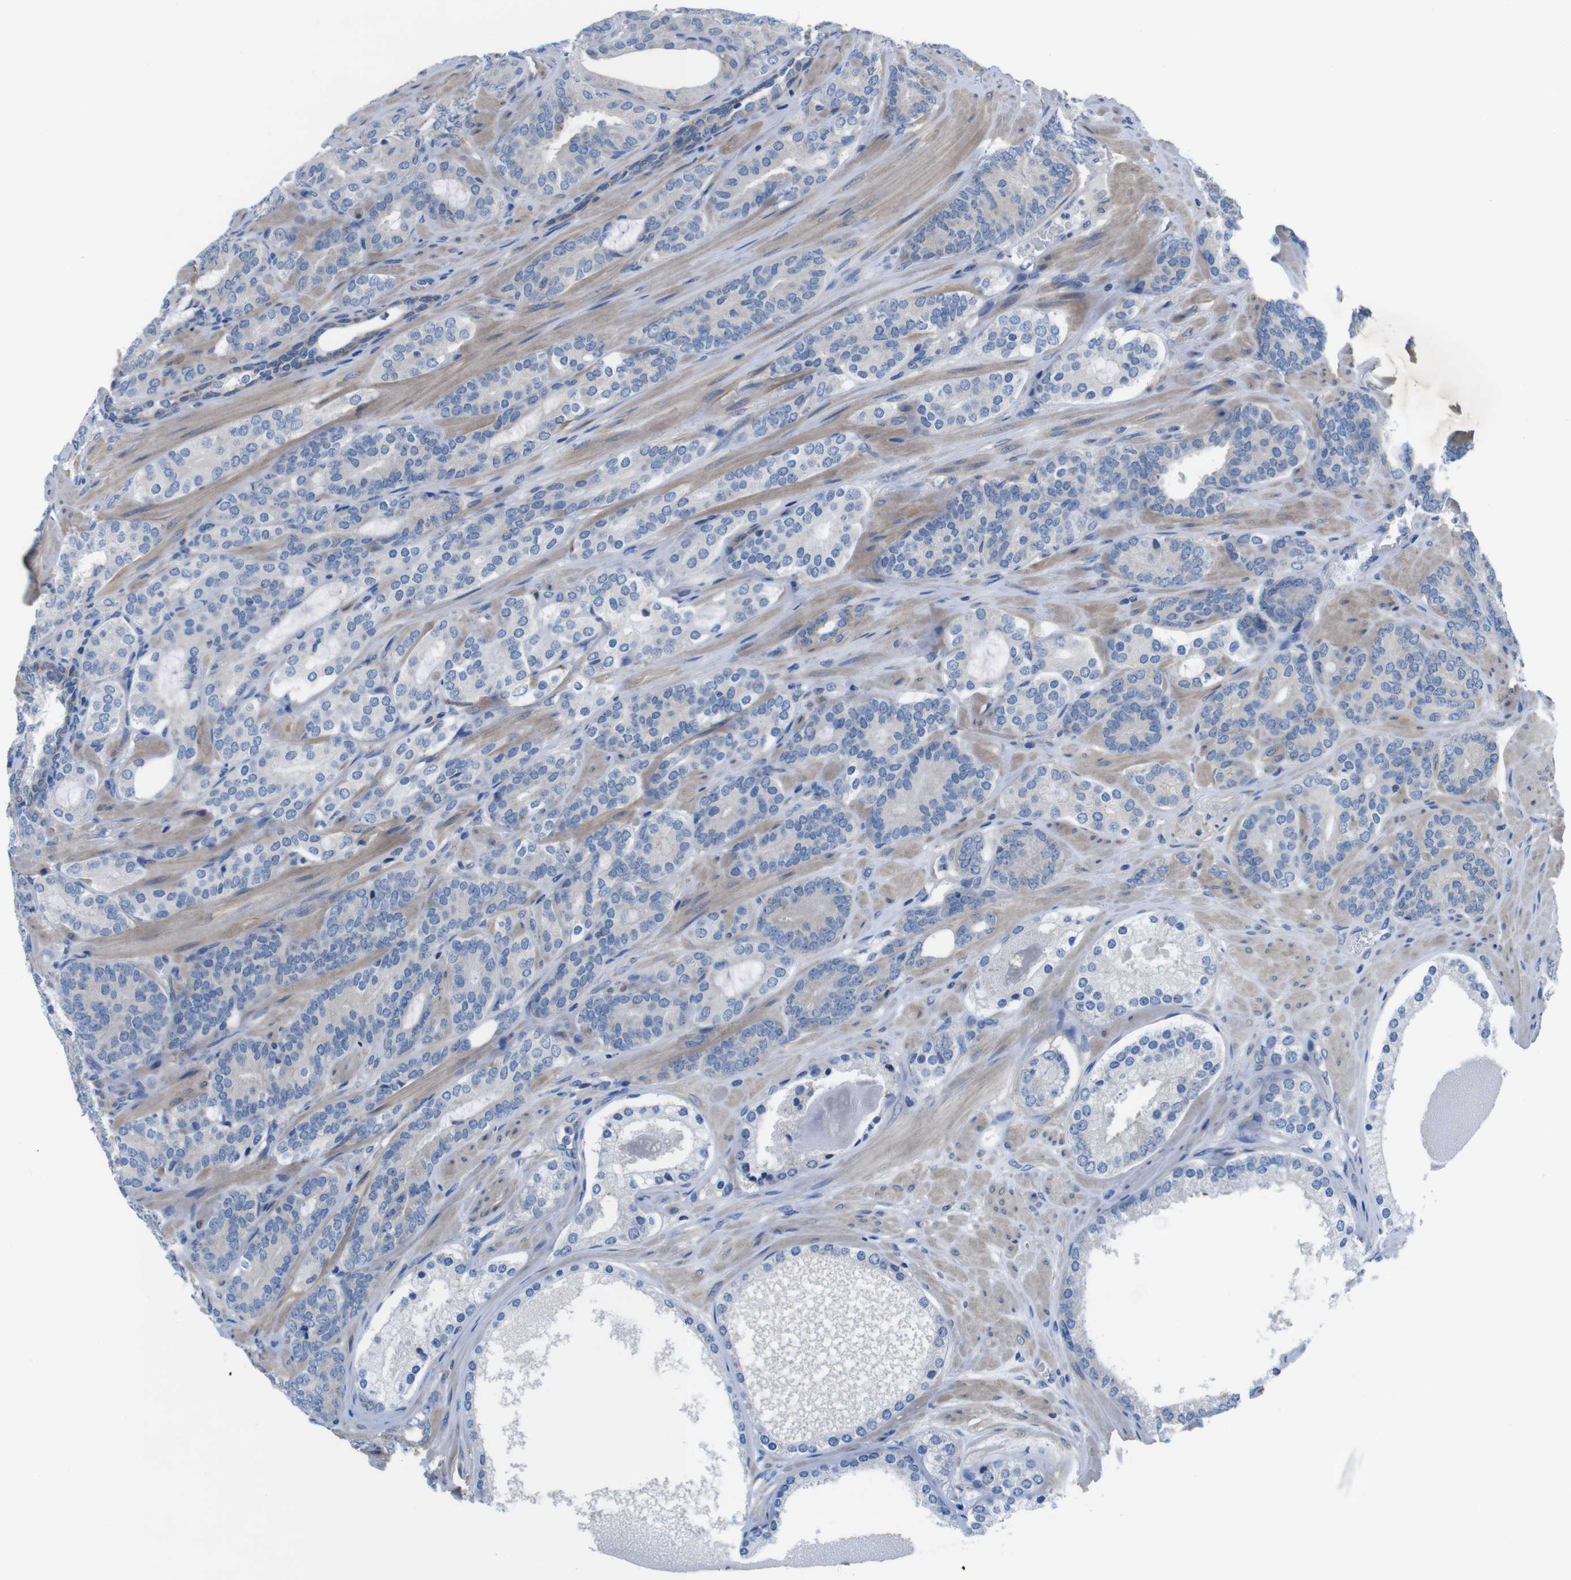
{"staining": {"intensity": "negative", "quantity": "none", "location": "none"}, "tissue": "prostate cancer", "cell_type": "Tumor cells", "image_type": "cancer", "snomed": [{"axis": "morphology", "description": "Adenocarcinoma, Low grade"}, {"axis": "topography", "description": "Prostate"}], "caption": "Tumor cells are negative for brown protein staining in prostate adenocarcinoma (low-grade).", "gene": "CDH8", "patient": {"sex": "male", "age": 63}}